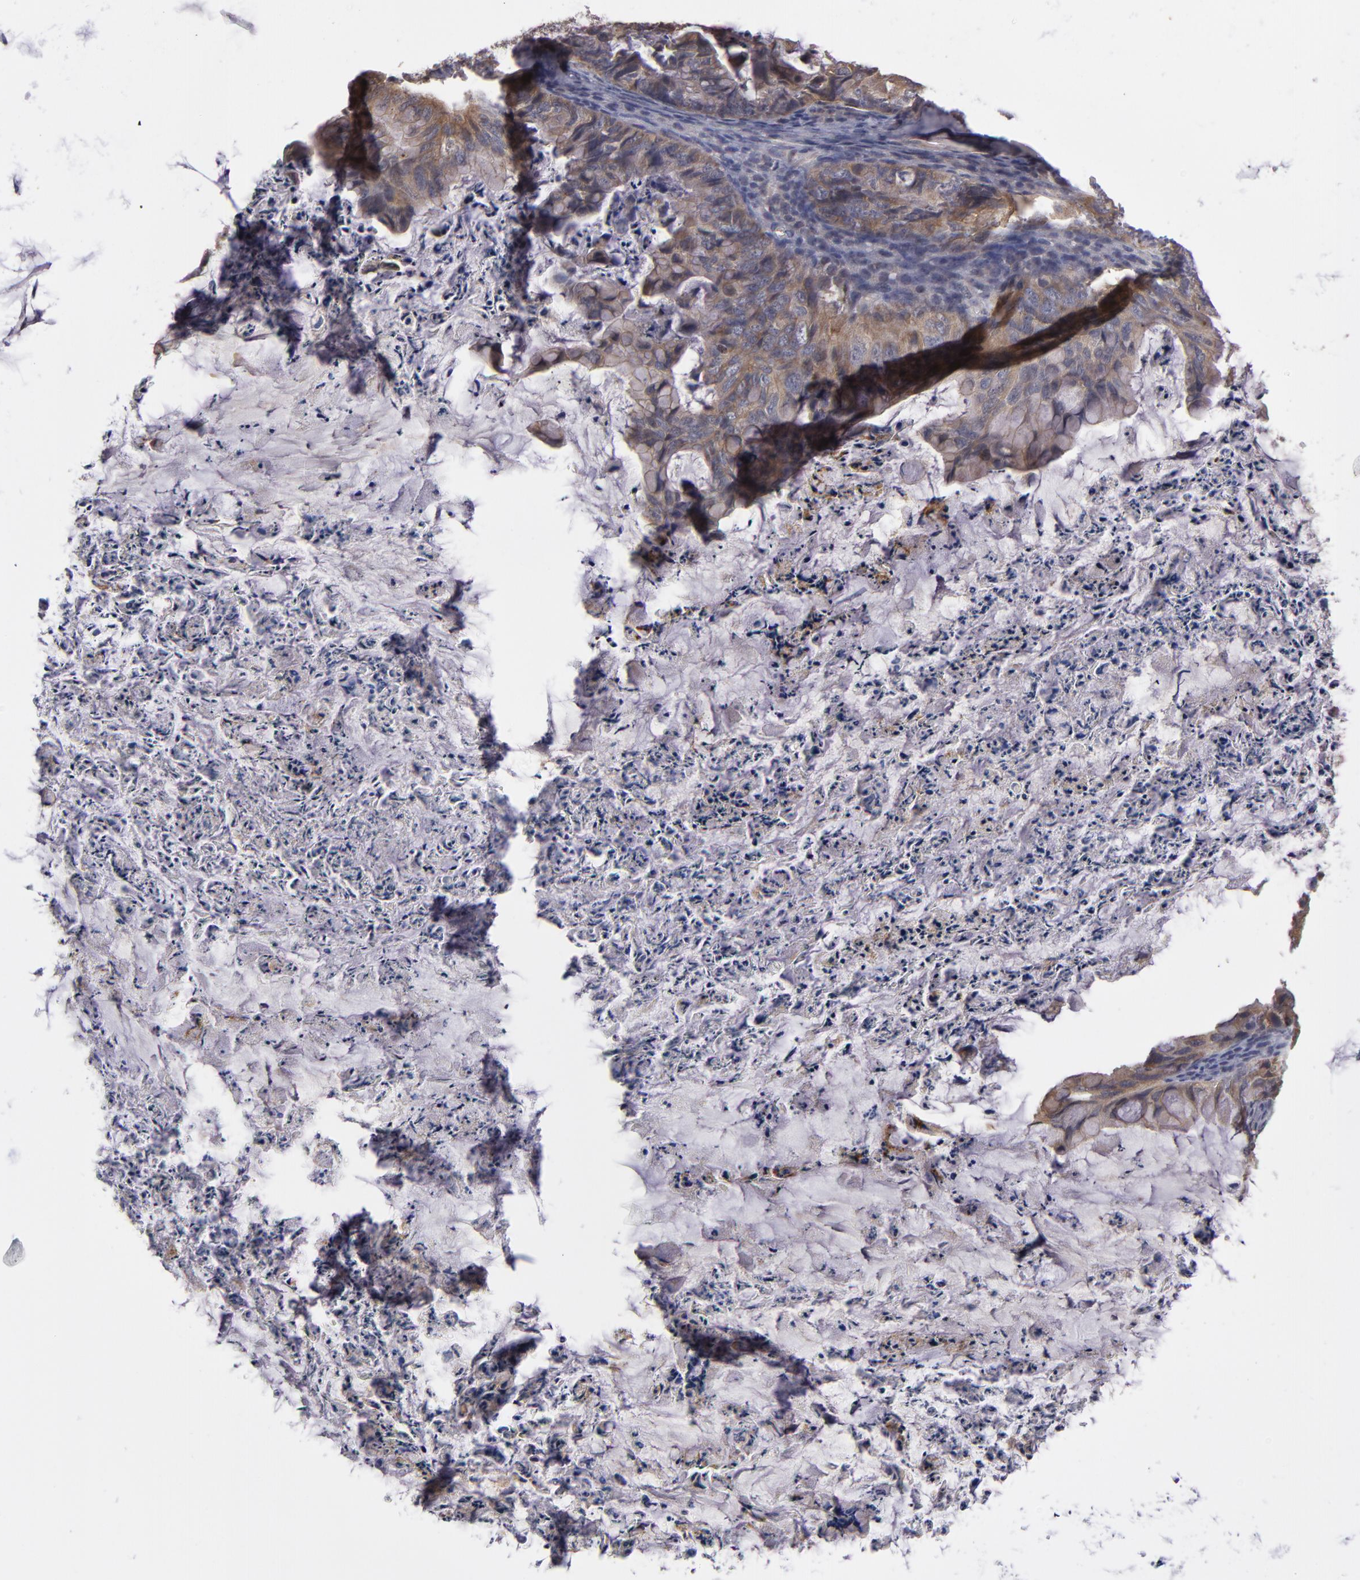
{"staining": {"intensity": "moderate", "quantity": ">75%", "location": "cytoplasmic/membranous"}, "tissue": "ovarian cancer", "cell_type": "Tumor cells", "image_type": "cancer", "snomed": [{"axis": "morphology", "description": "Cystadenocarcinoma, mucinous, NOS"}, {"axis": "topography", "description": "Ovary"}], "caption": "Protein staining of ovarian cancer tissue exhibits moderate cytoplasmic/membranous staining in approximately >75% of tumor cells.", "gene": "CTSO", "patient": {"sex": "female", "age": 36}}